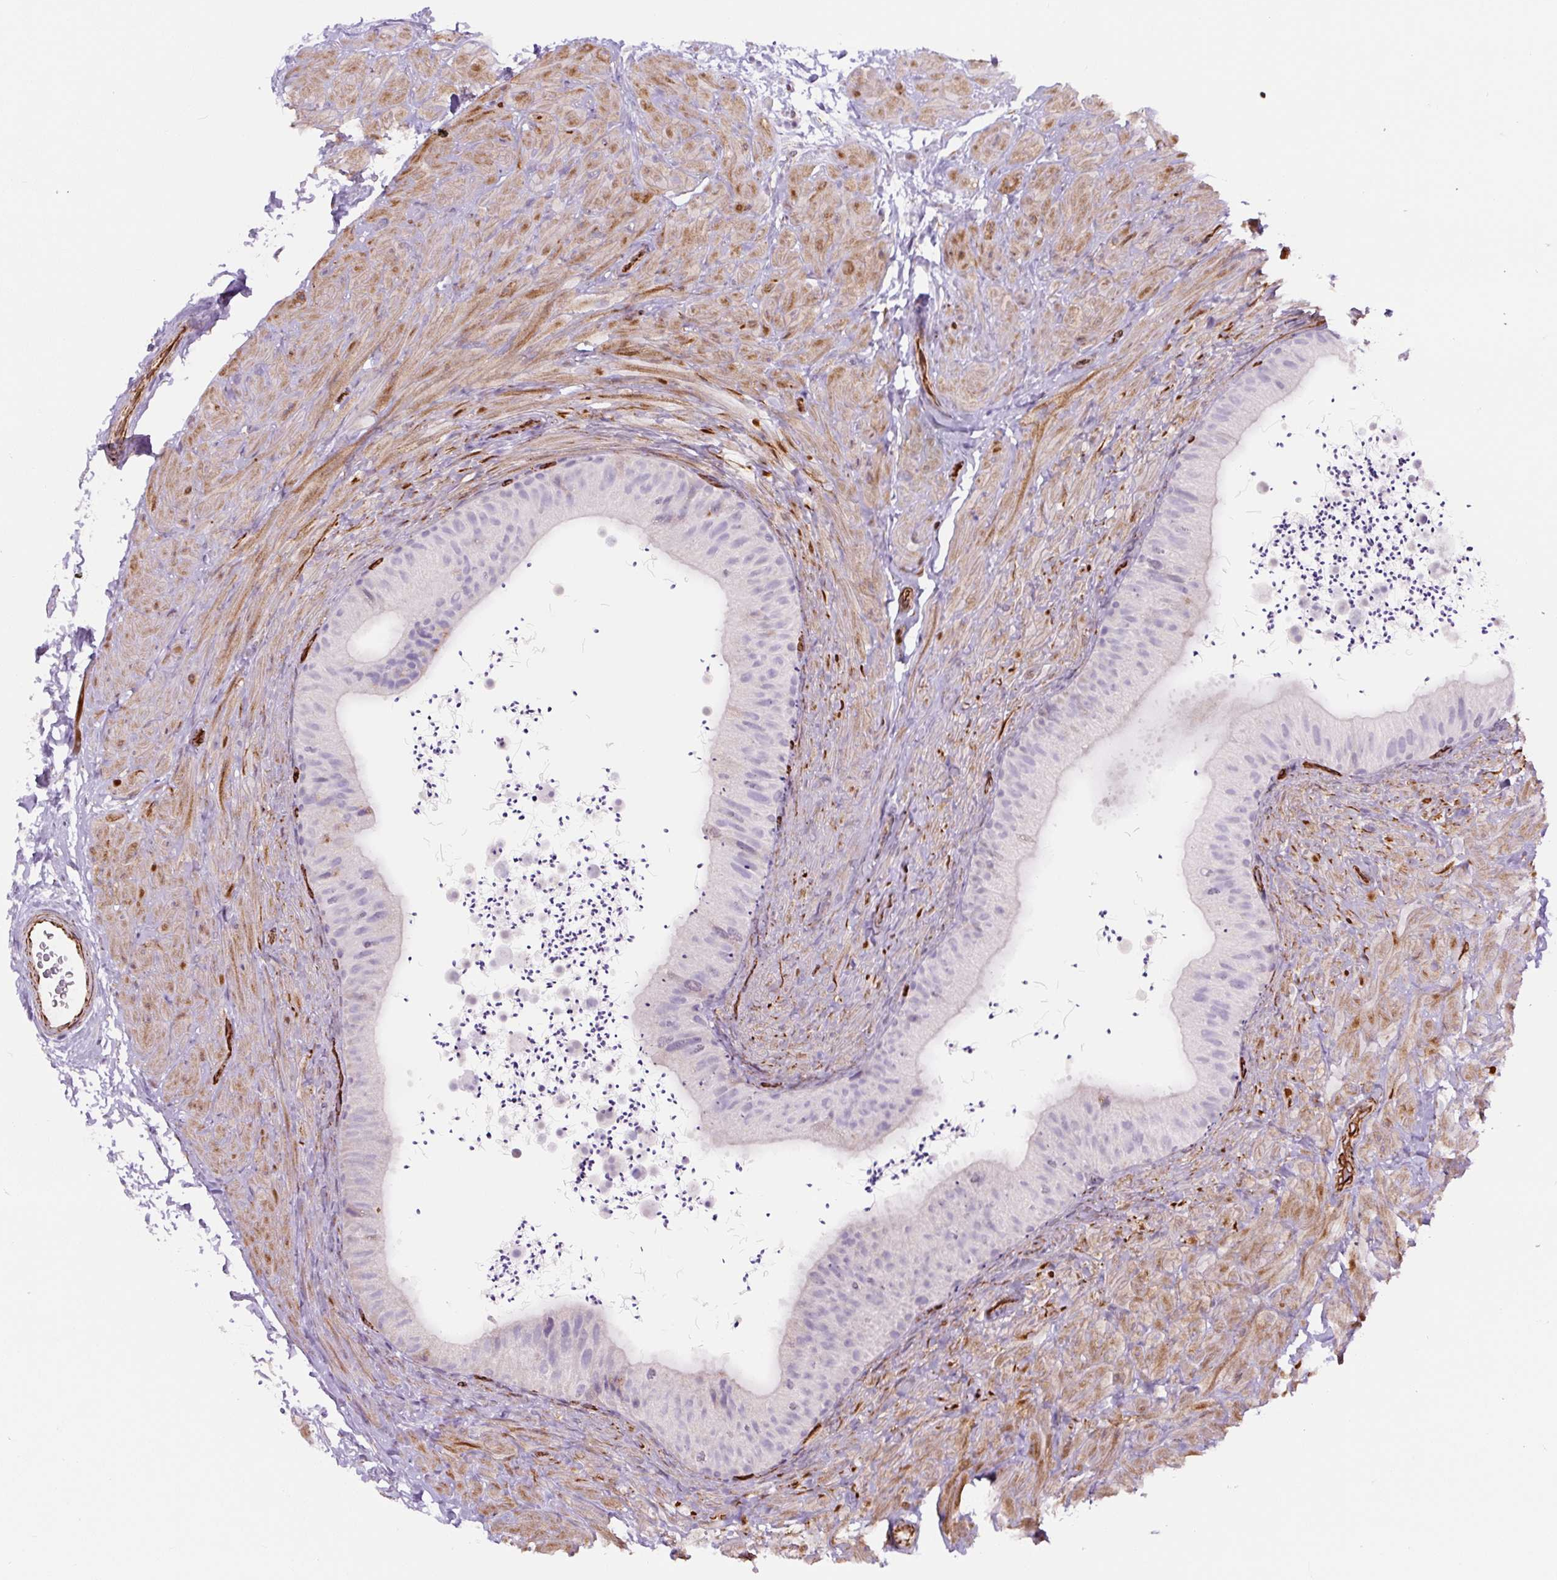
{"staining": {"intensity": "negative", "quantity": "none", "location": "none"}, "tissue": "epididymis", "cell_type": "Glandular cells", "image_type": "normal", "snomed": [{"axis": "morphology", "description": "Normal tissue, NOS"}, {"axis": "topography", "description": "Epididymis"}, {"axis": "topography", "description": "Peripheral nerve tissue"}], "caption": "High magnification brightfield microscopy of unremarkable epididymis stained with DAB (3,3'-diaminobenzidine) (brown) and counterstained with hematoxylin (blue): glandular cells show no significant staining.", "gene": "NES", "patient": {"sex": "male", "age": 32}}